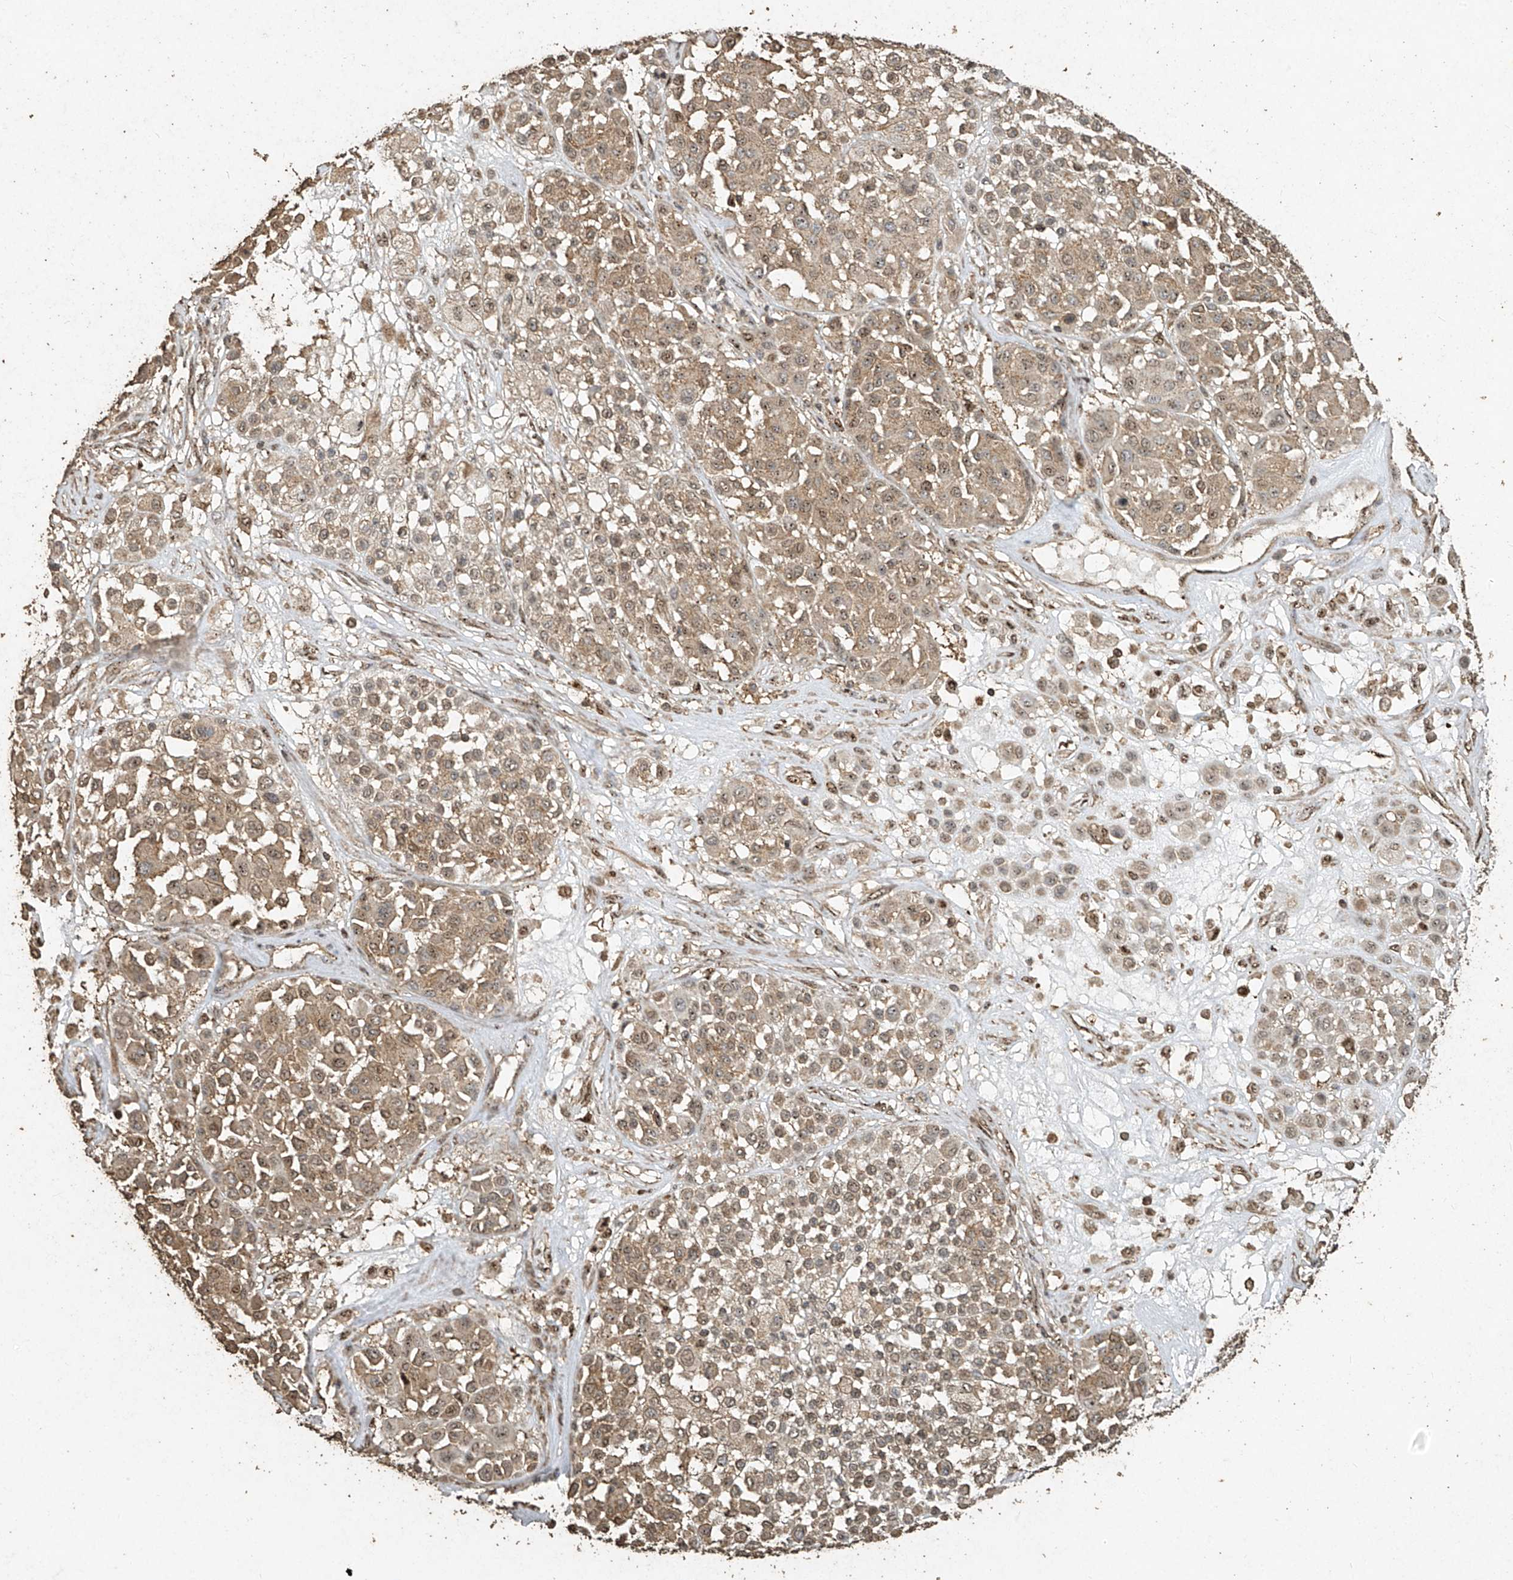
{"staining": {"intensity": "weak", "quantity": "25%-75%", "location": "nuclear"}, "tissue": "melanoma", "cell_type": "Tumor cells", "image_type": "cancer", "snomed": [{"axis": "morphology", "description": "Malignant melanoma, Metastatic site"}, {"axis": "topography", "description": "Soft tissue"}], "caption": "Malignant melanoma (metastatic site) was stained to show a protein in brown. There is low levels of weak nuclear positivity in approximately 25%-75% of tumor cells.", "gene": "ERBB3", "patient": {"sex": "male", "age": 41}}